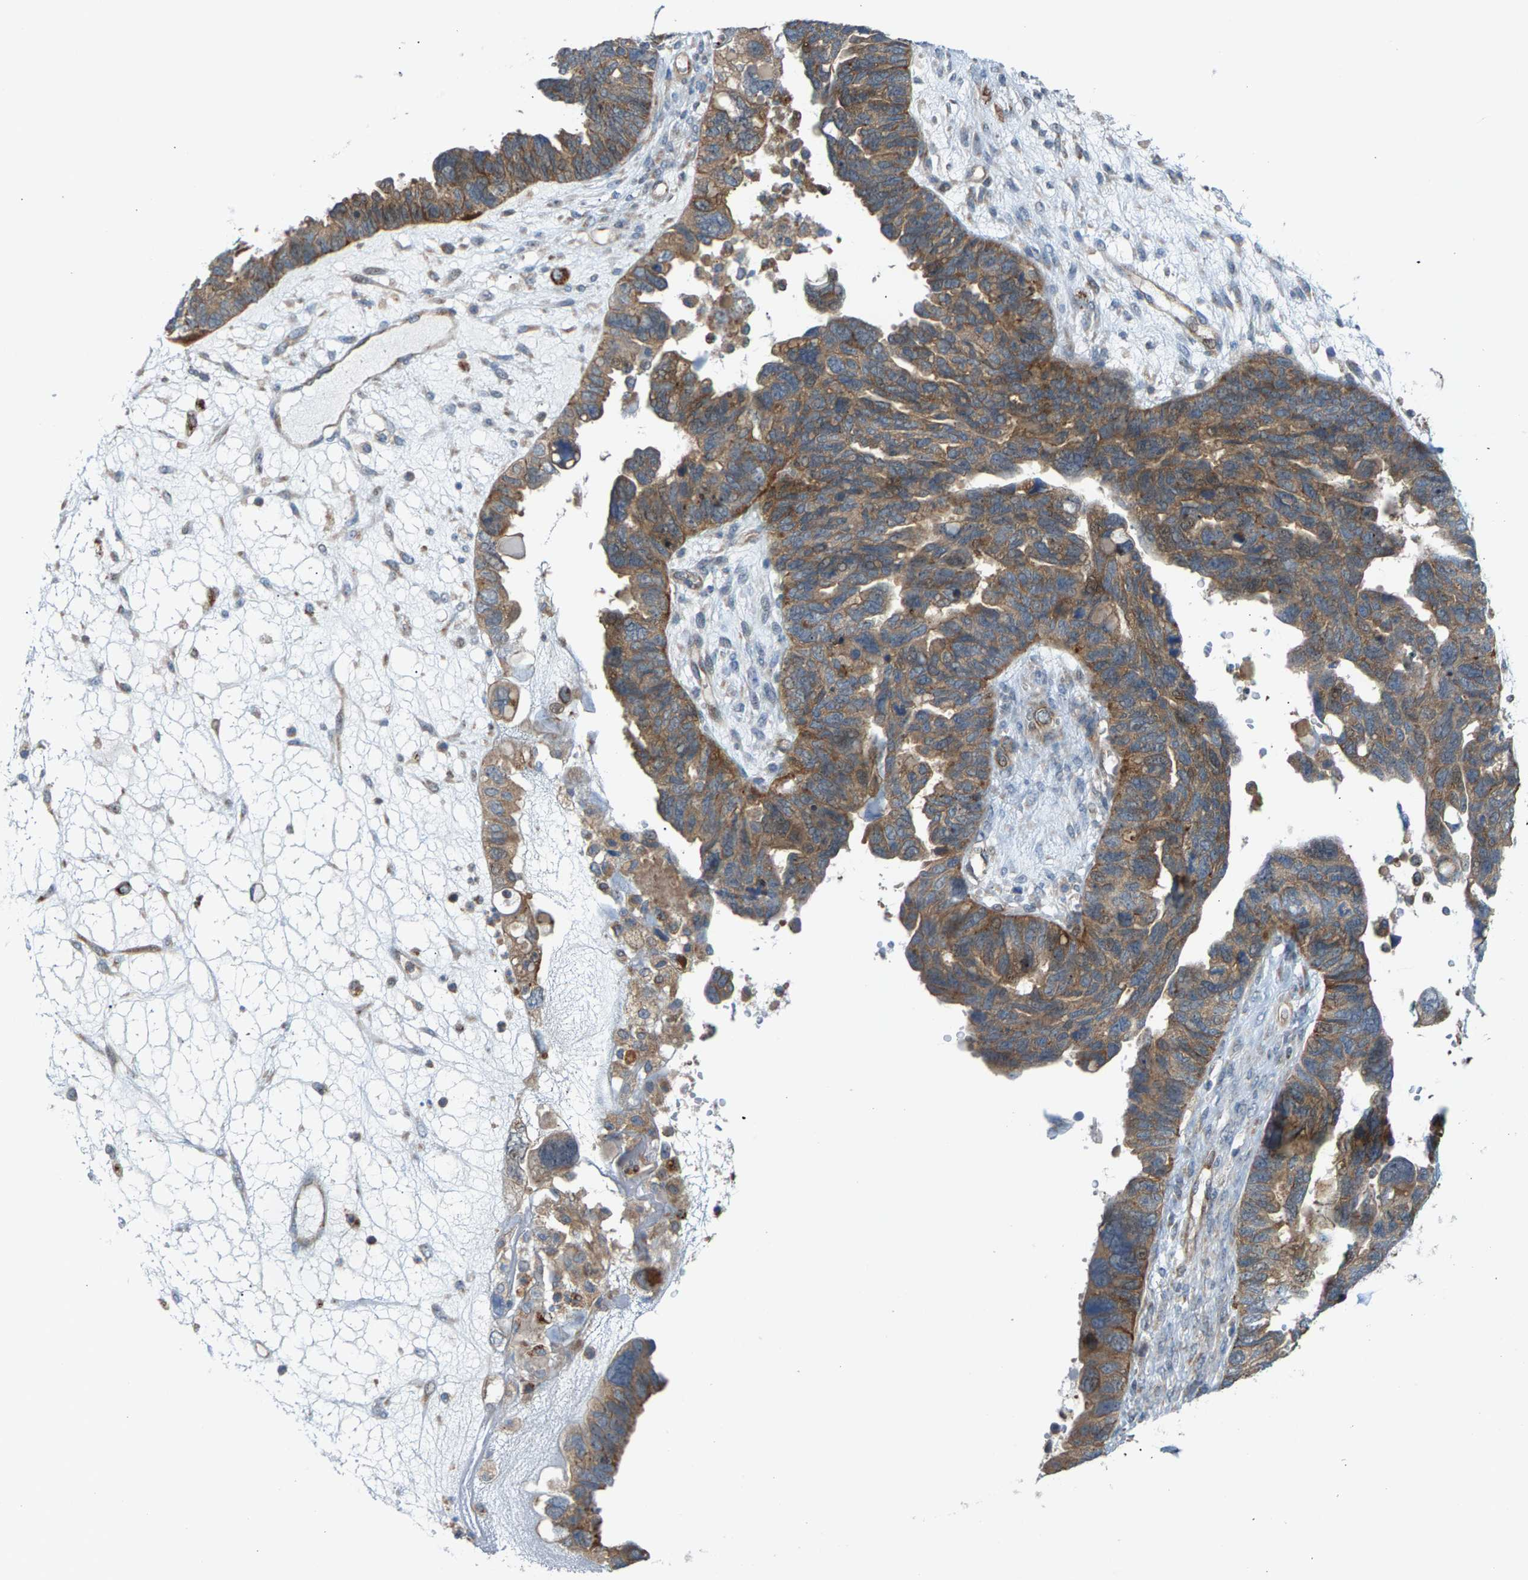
{"staining": {"intensity": "moderate", "quantity": ">75%", "location": "cytoplasmic/membranous"}, "tissue": "ovarian cancer", "cell_type": "Tumor cells", "image_type": "cancer", "snomed": [{"axis": "morphology", "description": "Cystadenocarcinoma, serous, NOS"}, {"axis": "topography", "description": "Ovary"}], "caption": "Tumor cells show moderate cytoplasmic/membranous positivity in about >75% of cells in ovarian cancer.", "gene": "PDCL", "patient": {"sex": "female", "age": 79}}